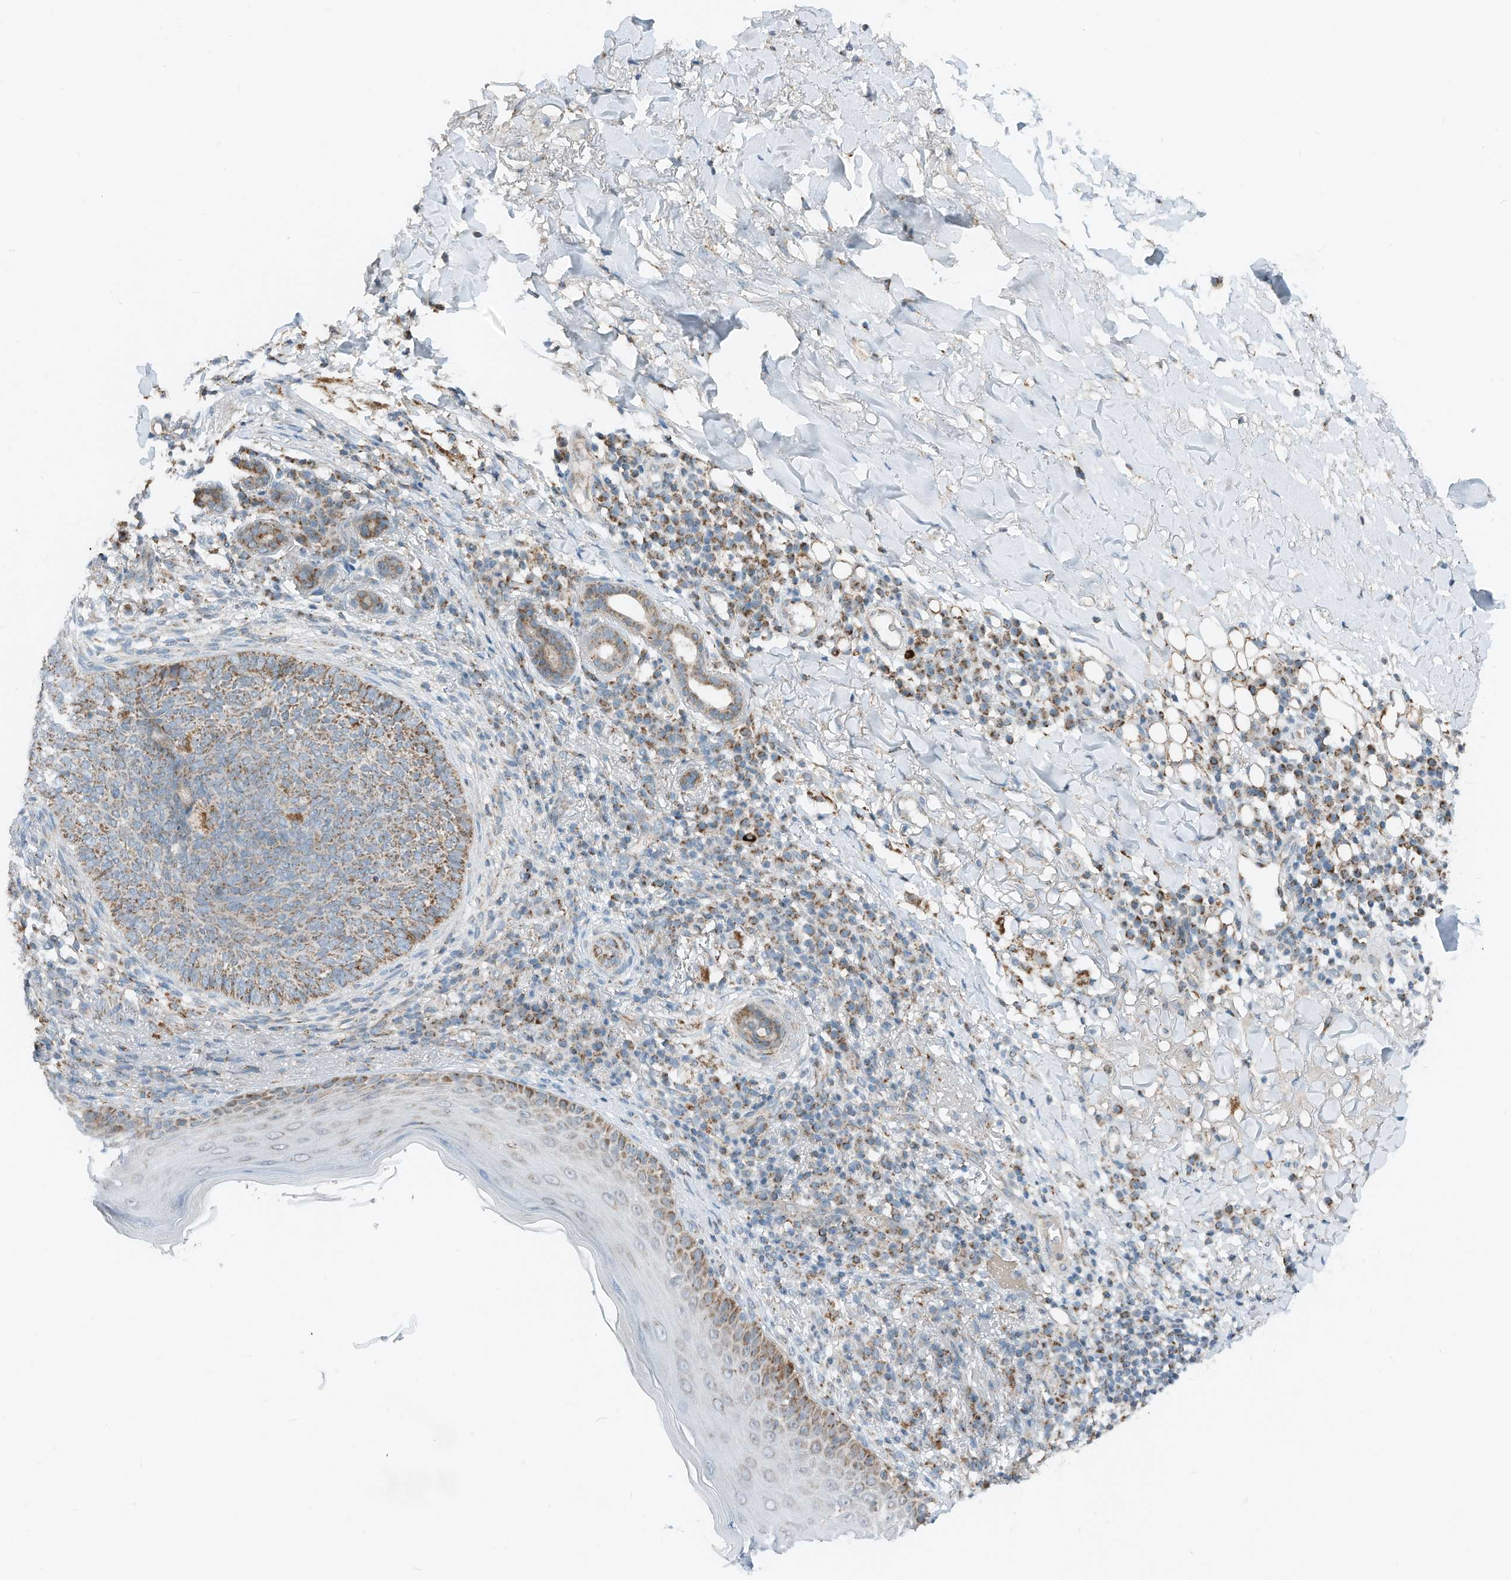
{"staining": {"intensity": "moderate", "quantity": ">75%", "location": "cytoplasmic/membranous"}, "tissue": "skin cancer", "cell_type": "Tumor cells", "image_type": "cancer", "snomed": [{"axis": "morphology", "description": "Basal cell carcinoma"}, {"axis": "topography", "description": "Skin"}], "caption": "Moderate cytoplasmic/membranous positivity is identified in approximately >75% of tumor cells in basal cell carcinoma (skin). (DAB (3,3'-diaminobenzidine) IHC, brown staining for protein, blue staining for nuclei).", "gene": "RMND1", "patient": {"sex": "male", "age": 85}}